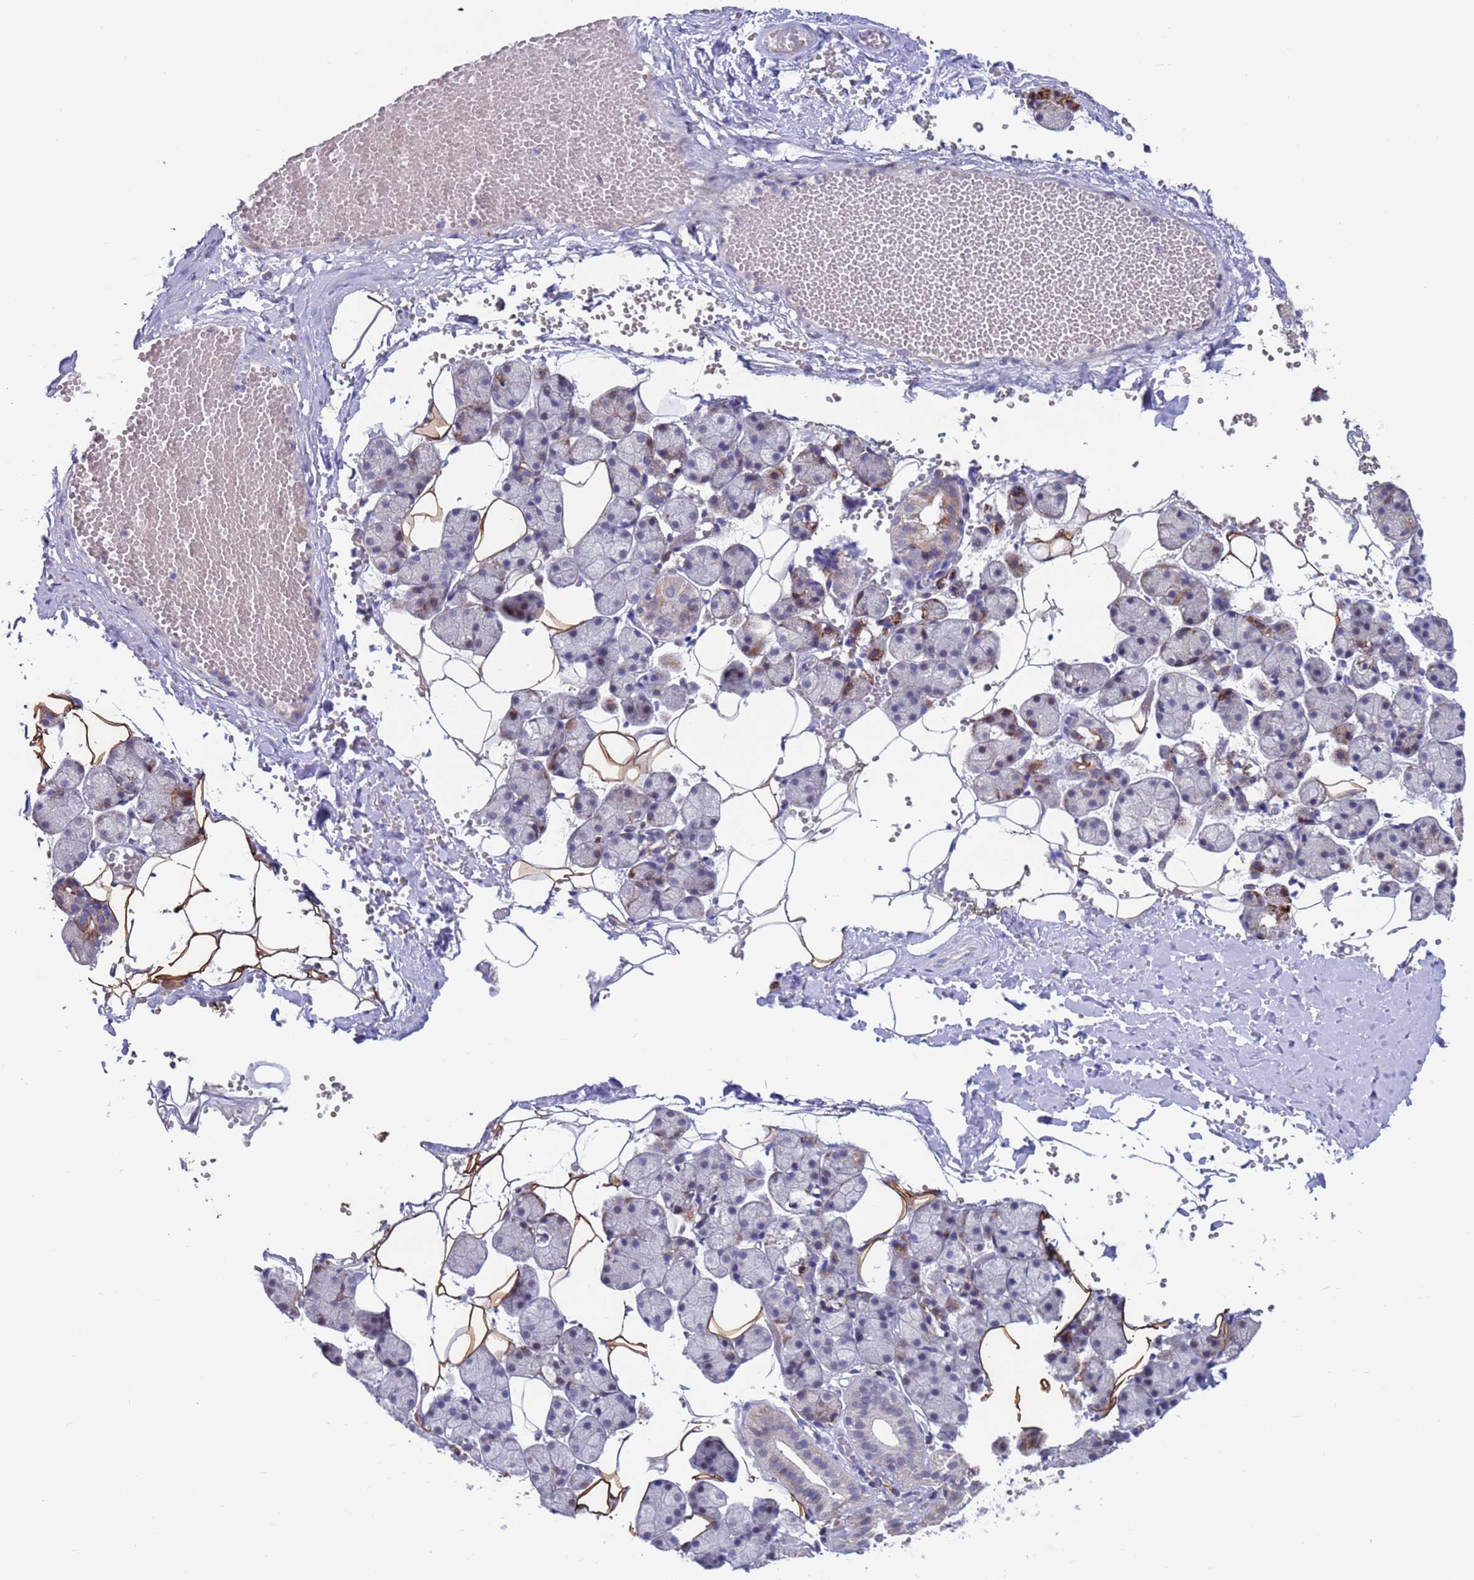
{"staining": {"intensity": "moderate", "quantity": "<25%", "location": "cytoplasmic/membranous"}, "tissue": "salivary gland", "cell_type": "Glandular cells", "image_type": "normal", "snomed": [{"axis": "morphology", "description": "Normal tissue, NOS"}, {"axis": "topography", "description": "Salivary gland"}], "caption": "About <25% of glandular cells in benign human salivary gland reveal moderate cytoplasmic/membranous protein positivity as visualized by brown immunohistochemical staining.", "gene": "FBXO27", "patient": {"sex": "female", "age": 33}}